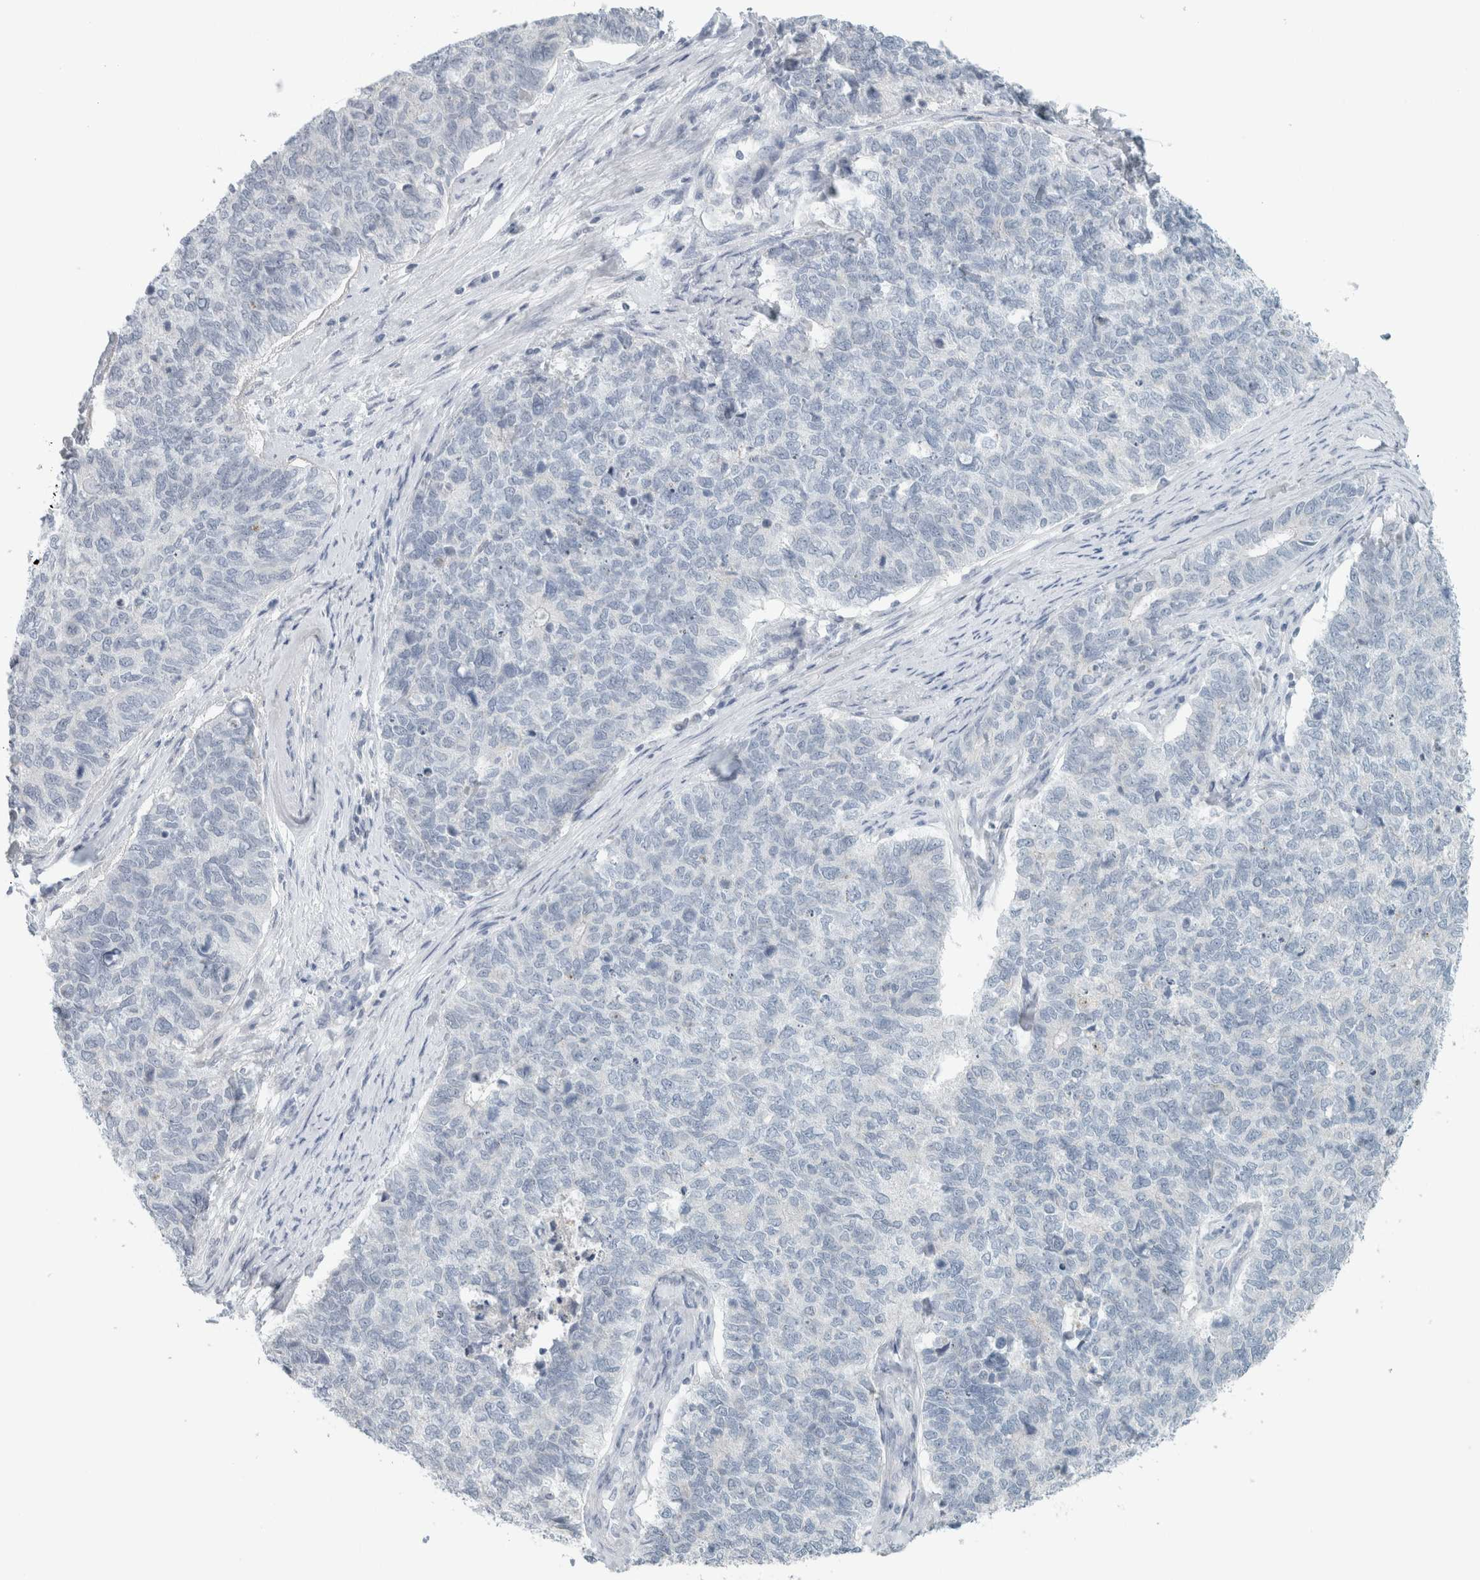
{"staining": {"intensity": "negative", "quantity": "none", "location": "none"}, "tissue": "cervical cancer", "cell_type": "Tumor cells", "image_type": "cancer", "snomed": [{"axis": "morphology", "description": "Squamous cell carcinoma, NOS"}, {"axis": "topography", "description": "Cervix"}], "caption": "Cervical cancer stained for a protein using immunohistochemistry (IHC) shows no expression tumor cells.", "gene": "TRIT1", "patient": {"sex": "female", "age": 63}}